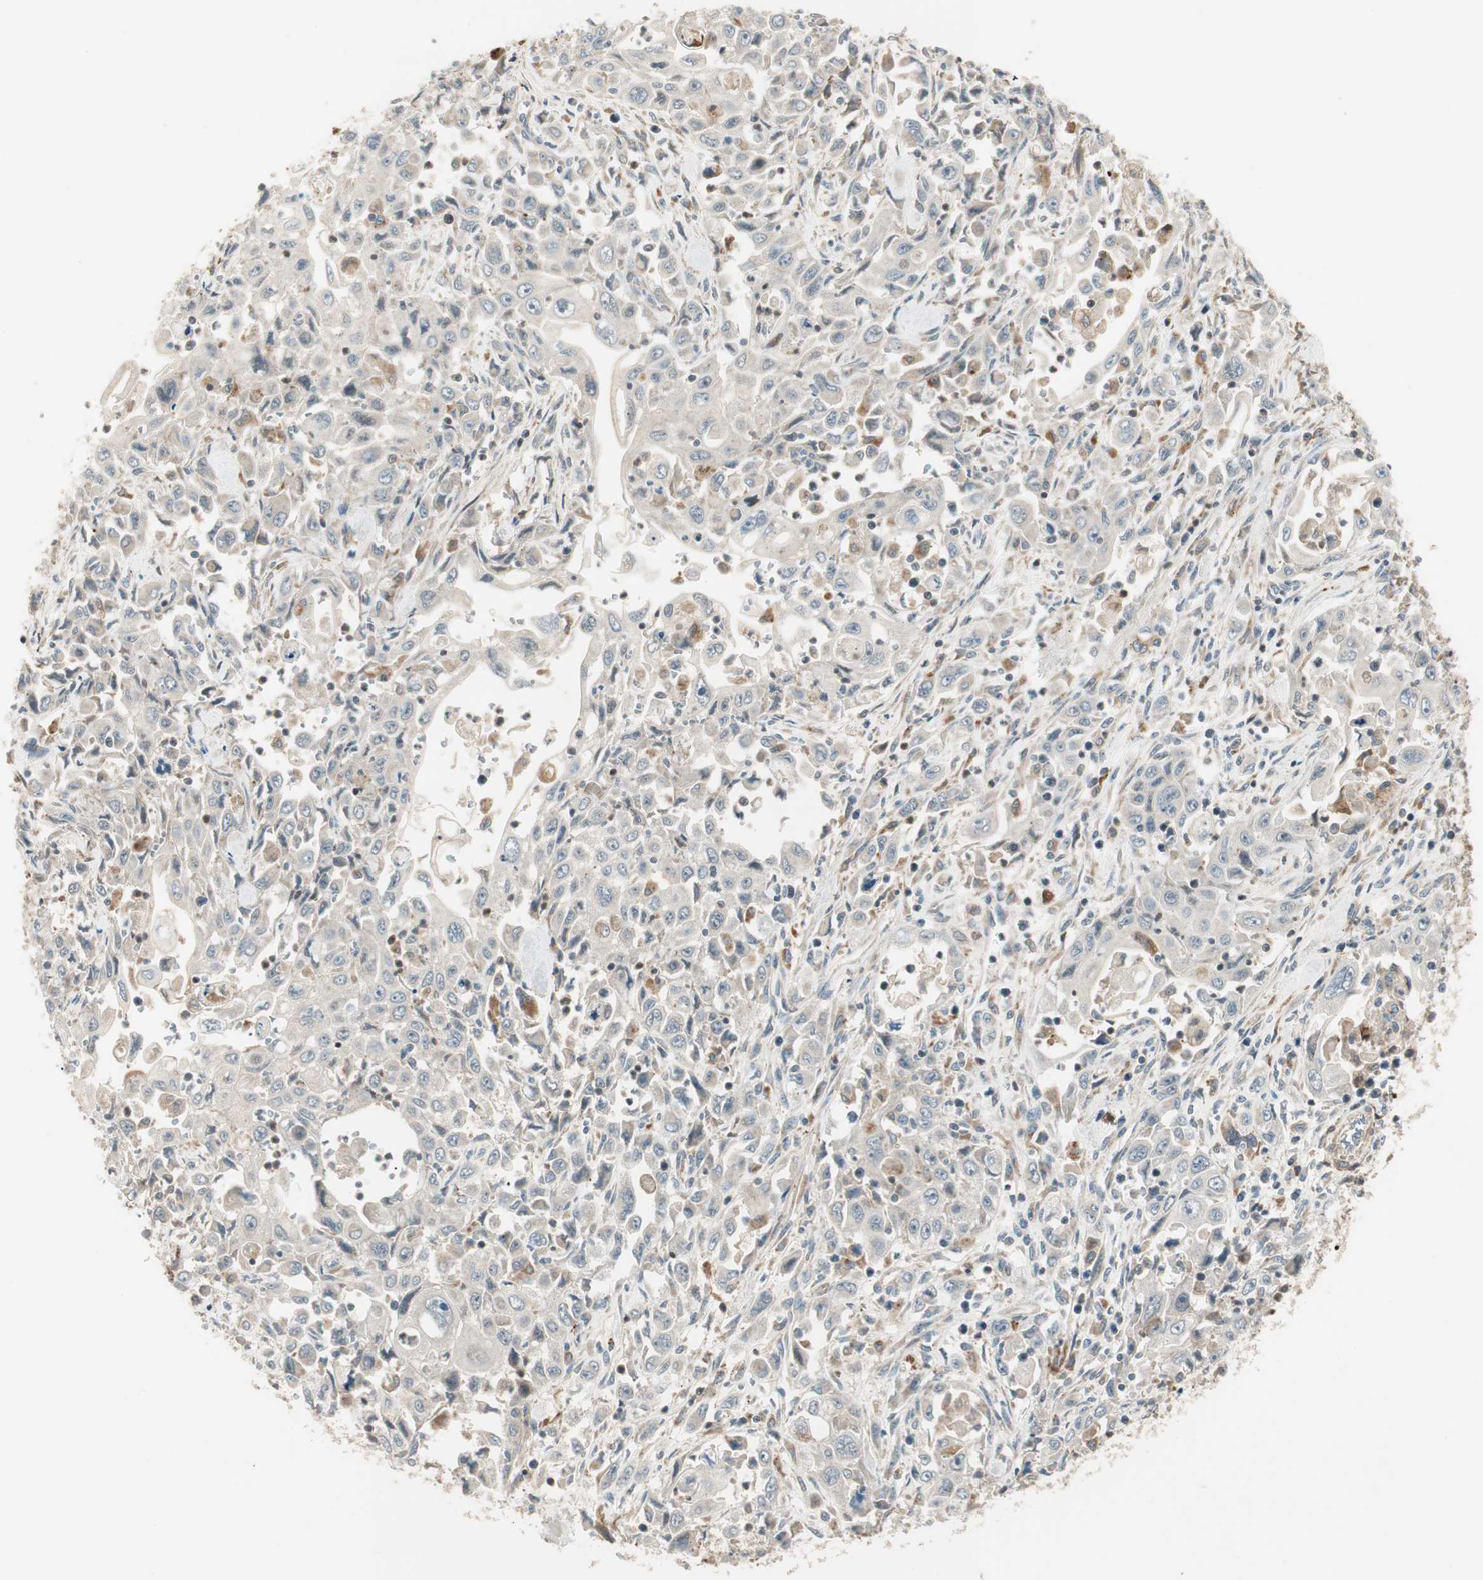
{"staining": {"intensity": "weak", "quantity": "<25%", "location": "cytoplasmic/membranous"}, "tissue": "pancreatic cancer", "cell_type": "Tumor cells", "image_type": "cancer", "snomed": [{"axis": "morphology", "description": "Adenocarcinoma, NOS"}, {"axis": "topography", "description": "Pancreas"}], "caption": "Tumor cells show no significant protein expression in adenocarcinoma (pancreatic). (Stains: DAB immunohistochemistry with hematoxylin counter stain, Microscopy: brightfield microscopy at high magnification).", "gene": "SFRP1", "patient": {"sex": "male", "age": 70}}